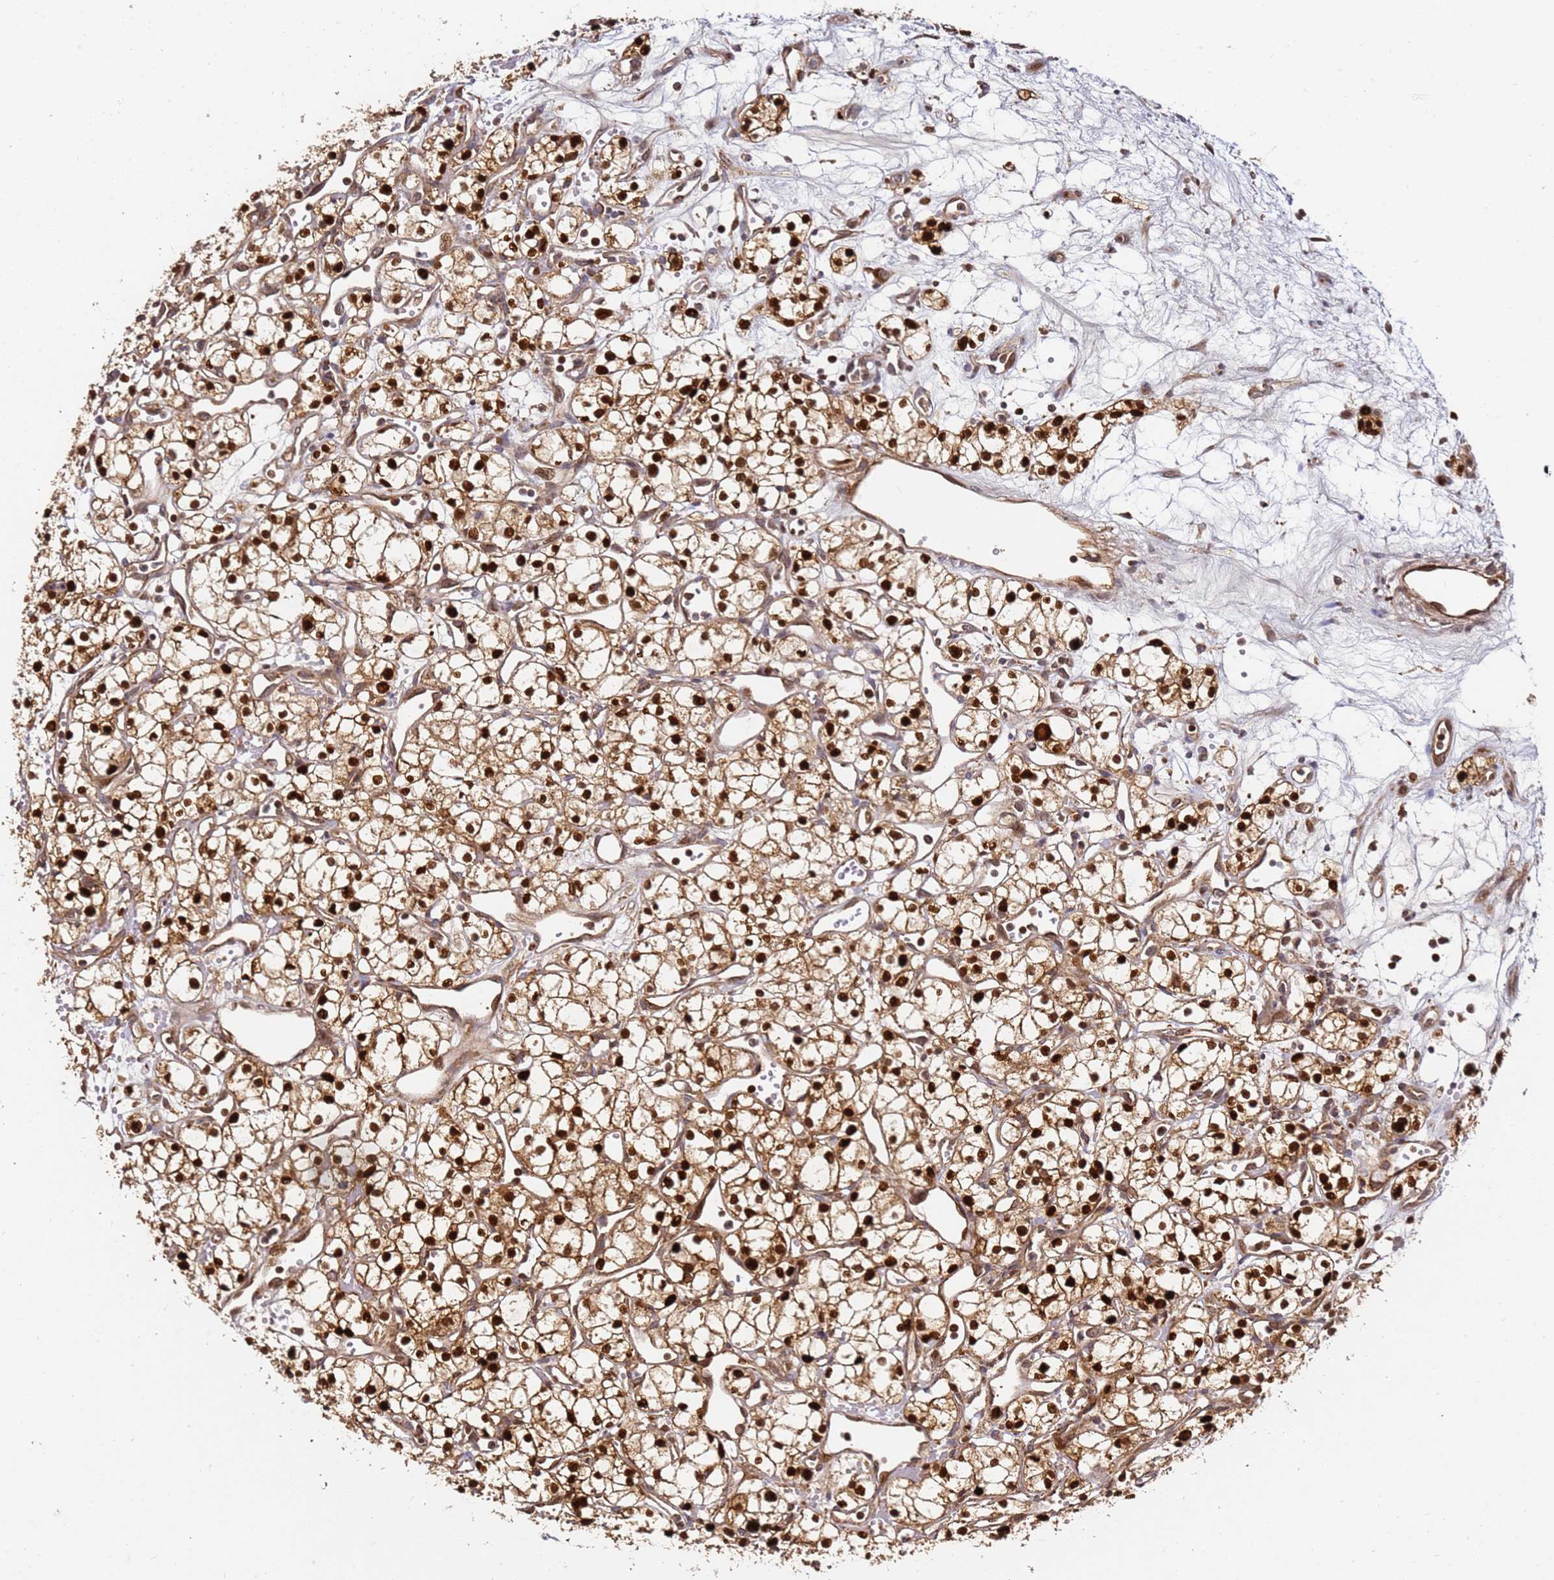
{"staining": {"intensity": "strong", "quantity": ">75%", "location": "cytoplasmic/membranous,nuclear"}, "tissue": "renal cancer", "cell_type": "Tumor cells", "image_type": "cancer", "snomed": [{"axis": "morphology", "description": "Adenocarcinoma, NOS"}, {"axis": "topography", "description": "Kidney"}], "caption": "Renal cancer (adenocarcinoma) stained with a brown dye displays strong cytoplasmic/membranous and nuclear positive expression in approximately >75% of tumor cells.", "gene": "SMOX", "patient": {"sex": "male", "age": 59}}